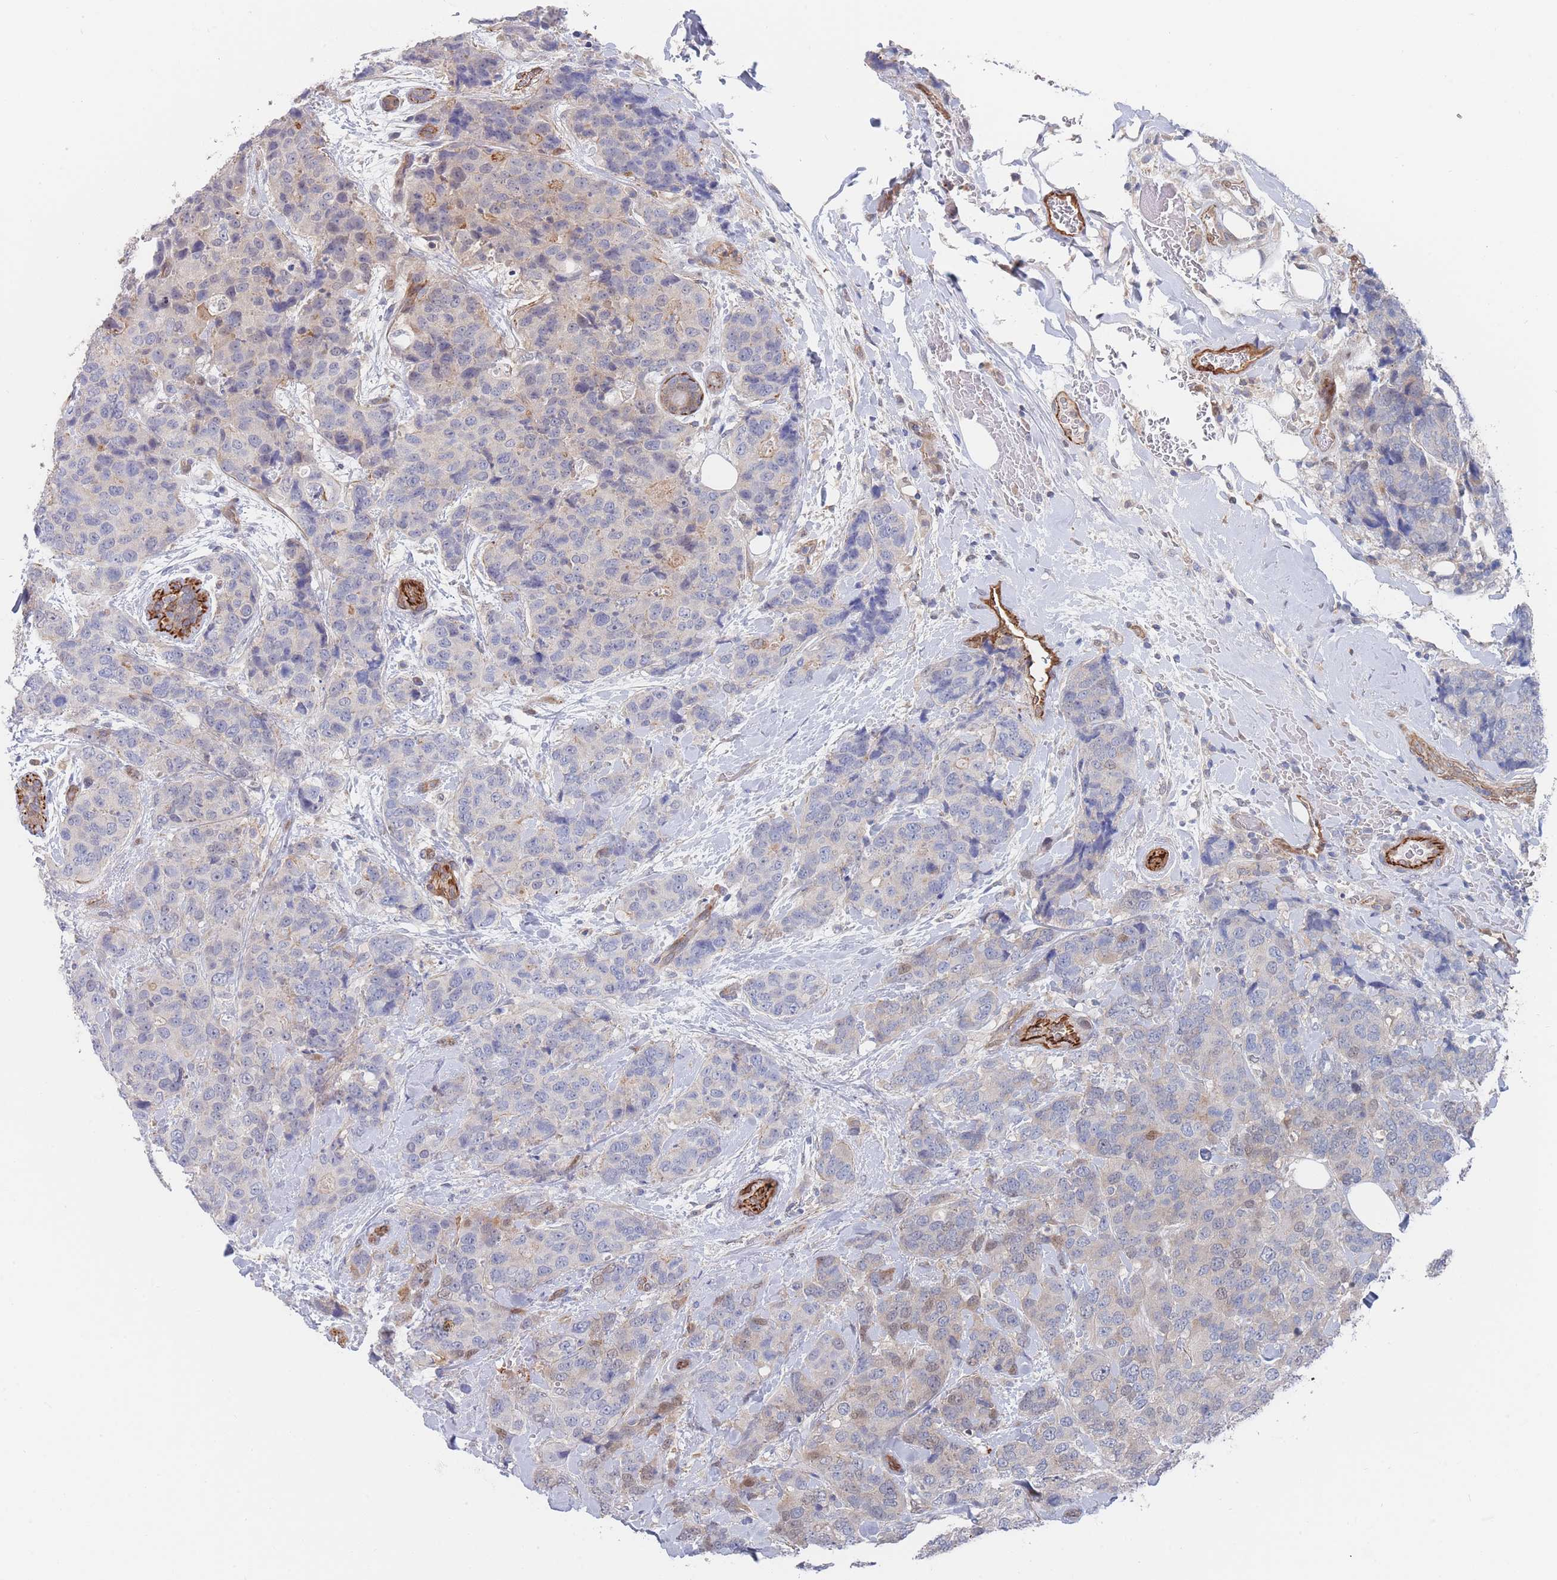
{"staining": {"intensity": "negative", "quantity": "none", "location": "none"}, "tissue": "breast cancer", "cell_type": "Tumor cells", "image_type": "cancer", "snomed": [{"axis": "morphology", "description": "Lobular carcinoma"}, {"axis": "topography", "description": "Breast"}], "caption": "This is a micrograph of immunohistochemistry (IHC) staining of breast lobular carcinoma, which shows no positivity in tumor cells.", "gene": "G6PC1", "patient": {"sex": "female", "age": 59}}